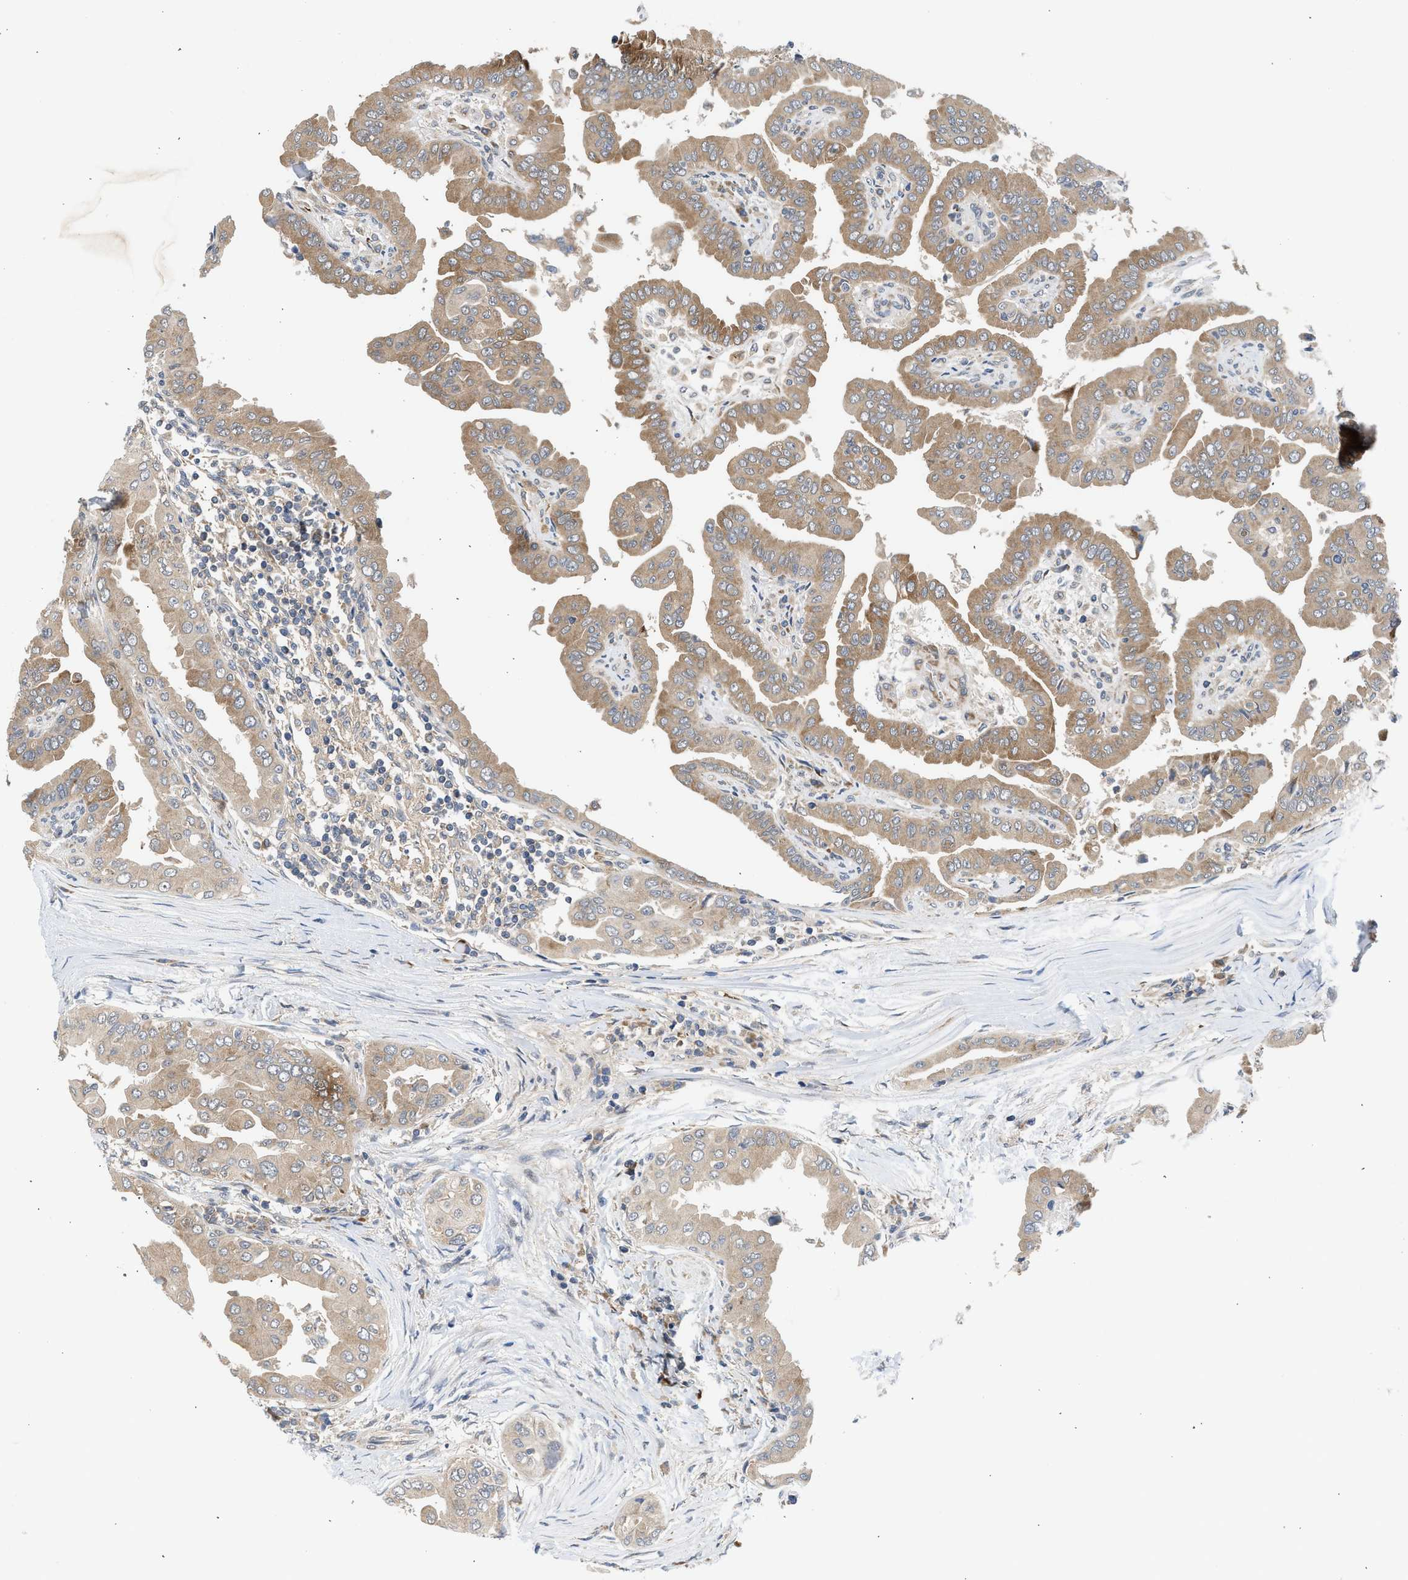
{"staining": {"intensity": "weak", "quantity": ">75%", "location": "cytoplasmic/membranous"}, "tissue": "thyroid cancer", "cell_type": "Tumor cells", "image_type": "cancer", "snomed": [{"axis": "morphology", "description": "Papillary adenocarcinoma, NOS"}, {"axis": "topography", "description": "Thyroid gland"}], "caption": "Immunohistochemistry (IHC) photomicrograph of human thyroid papillary adenocarcinoma stained for a protein (brown), which reveals low levels of weak cytoplasmic/membranous expression in approximately >75% of tumor cells.", "gene": "POLG2", "patient": {"sex": "male", "age": 33}}